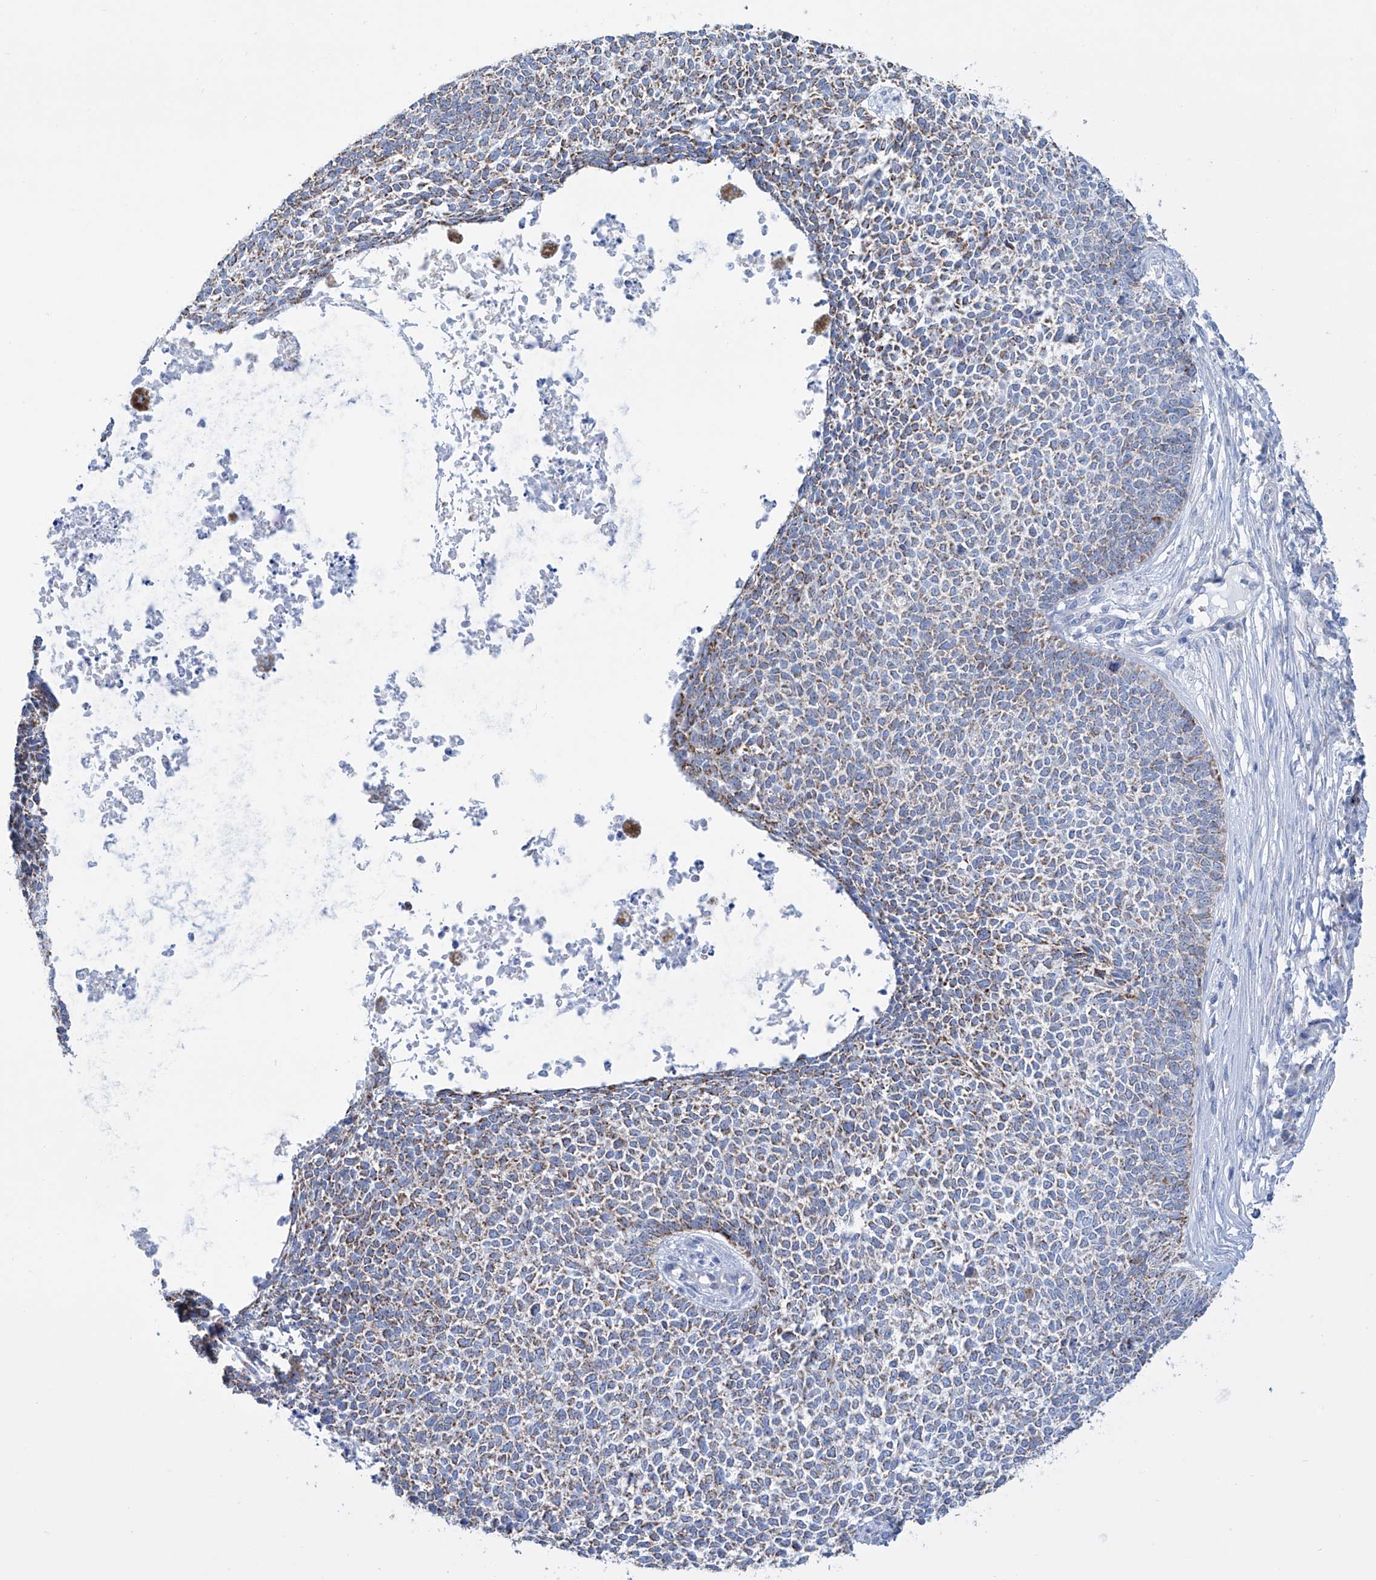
{"staining": {"intensity": "moderate", "quantity": ">75%", "location": "cytoplasmic/membranous"}, "tissue": "skin cancer", "cell_type": "Tumor cells", "image_type": "cancer", "snomed": [{"axis": "morphology", "description": "Basal cell carcinoma"}, {"axis": "topography", "description": "Skin"}], "caption": "Approximately >75% of tumor cells in human skin basal cell carcinoma show moderate cytoplasmic/membranous protein staining as visualized by brown immunohistochemical staining.", "gene": "ALDH6A1", "patient": {"sex": "female", "age": 84}}